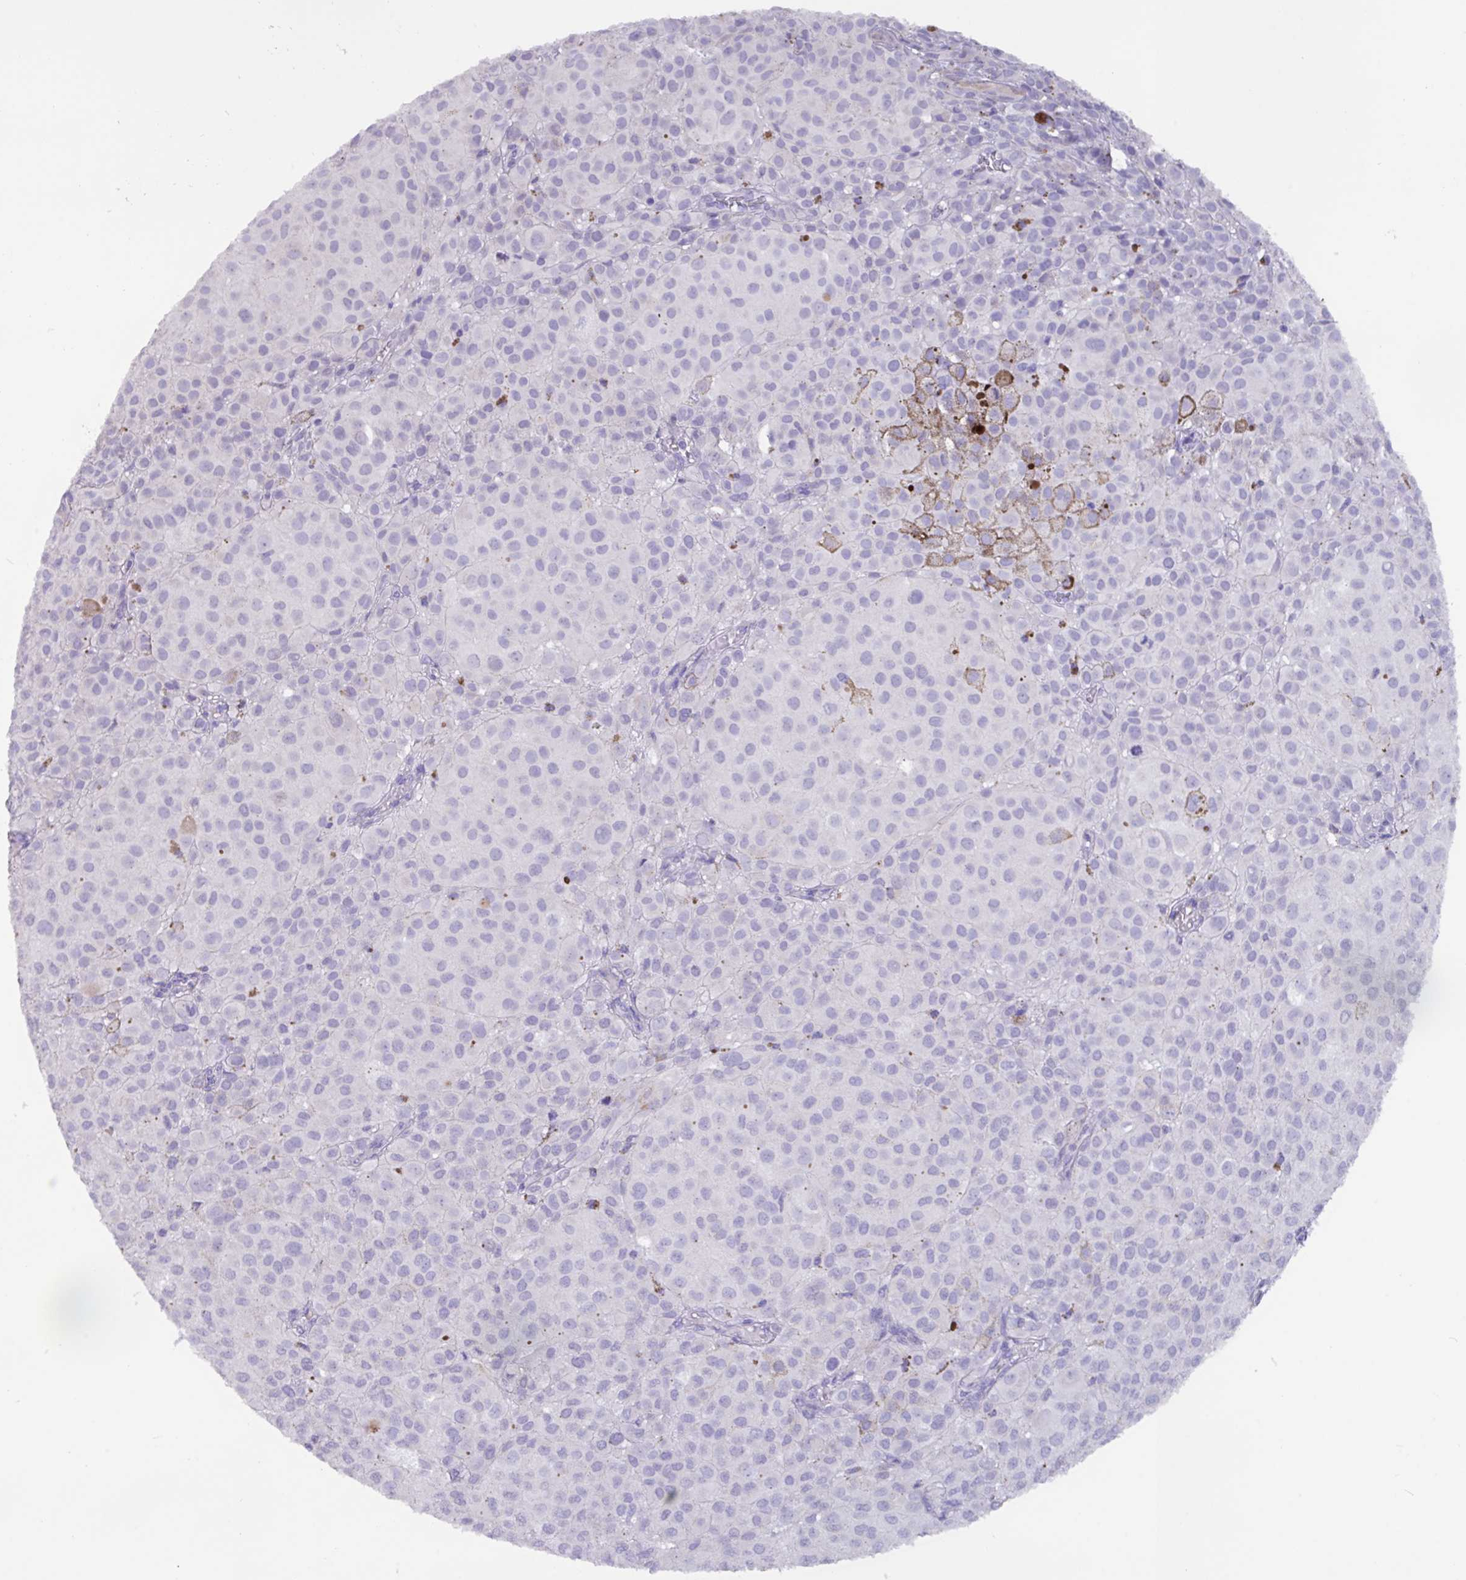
{"staining": {"intensity": "negative", "quantity": "none", "location": "none"}, "tissue": "melanoma", "cell_type": "Tumor cells", "image_type": "cancer", "snomed": [{"axis": "morphology", "description": "Malignant melanoma, NOS"}, {"axis": "topography", "description": "Skin"}], "caption": "High power microscopy photomicrograph of an immunohistochemistry (IHC) image of malignant melanoma, revealing no significant staining in tumor cells.", "gene": "EPCAM", "patient": {"sex": "male", "age": 64}}